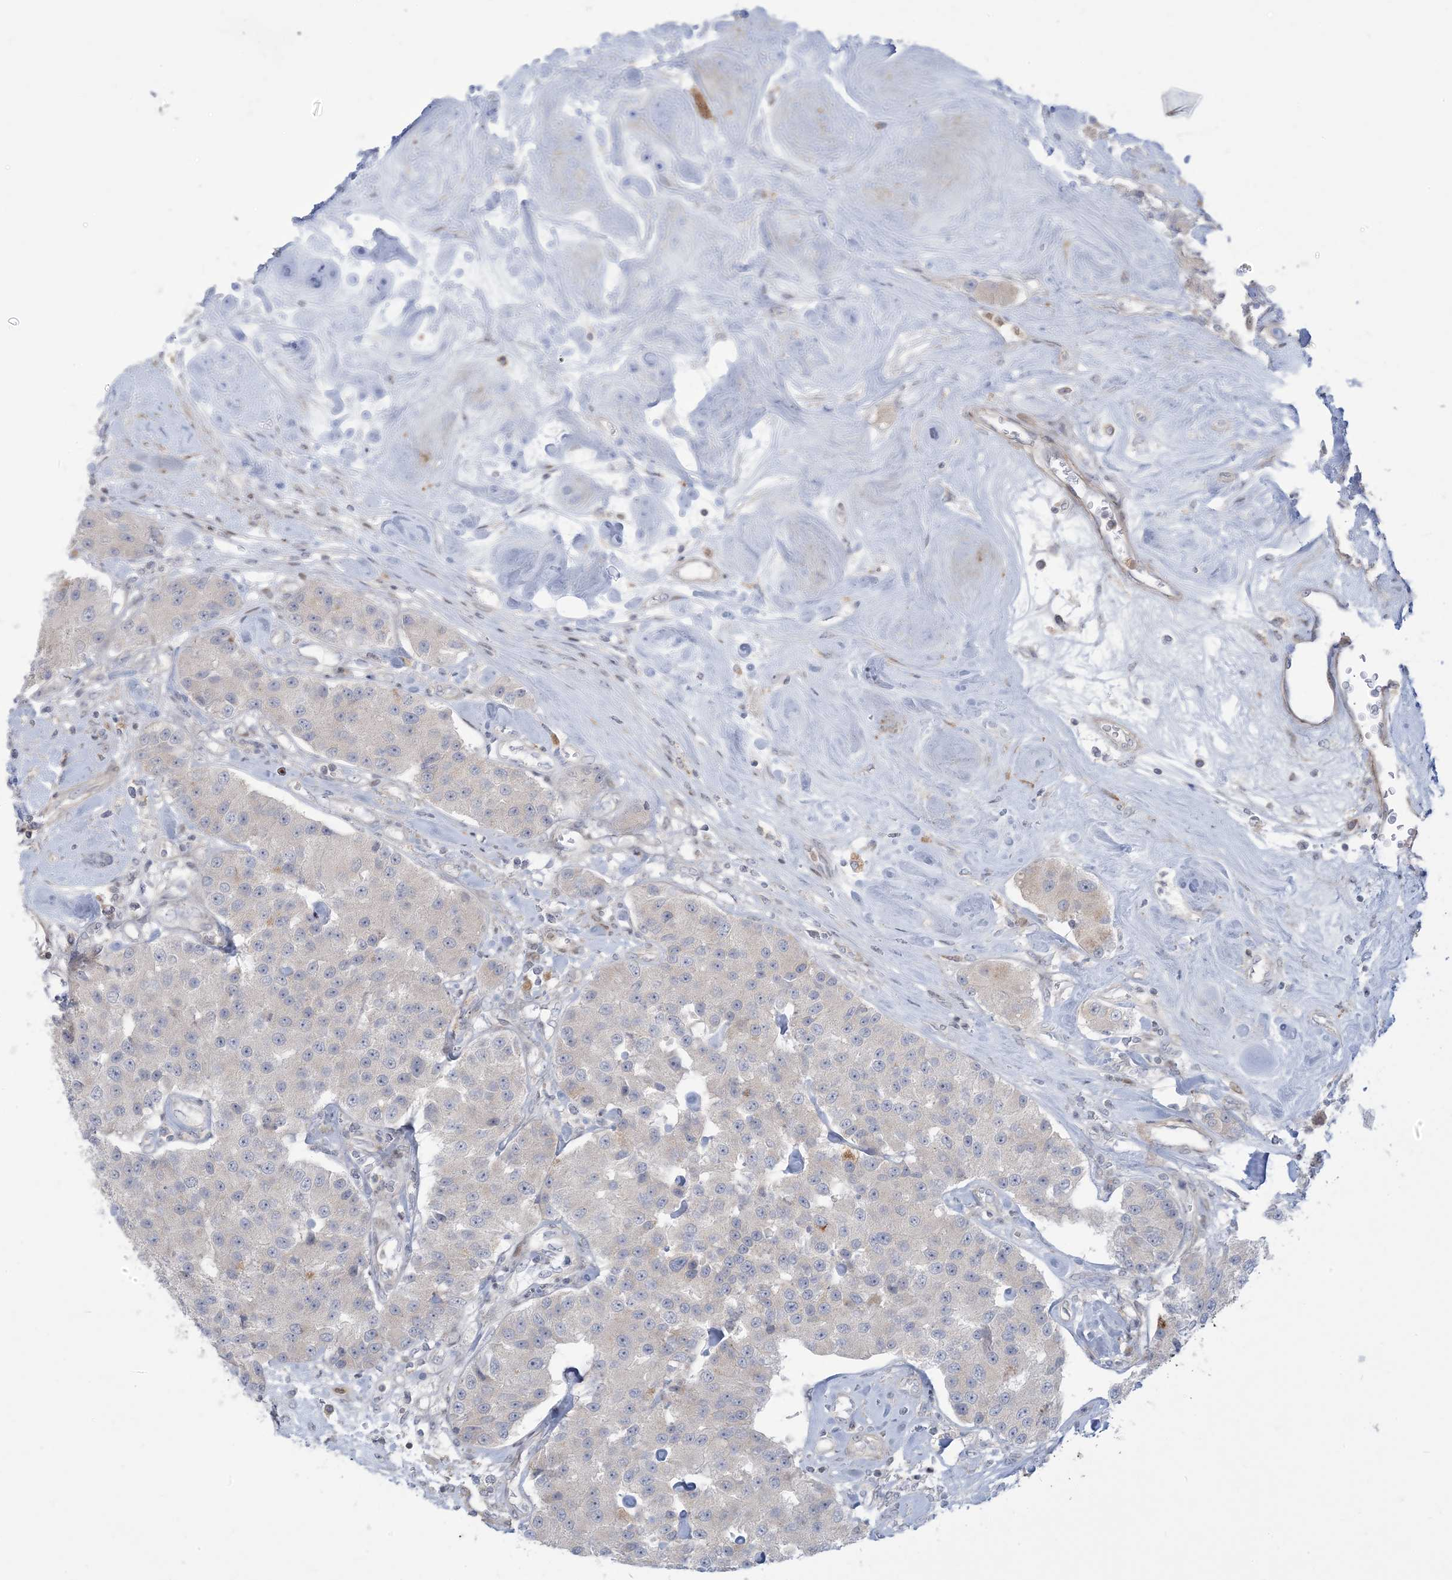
{"staining": {"intensity": "negative", "quantity": "none", "location": "none"}, "tissue": "carcinoid", "cell_type": "Tumor cells", "image_type": "cancer", "snomed": [{"axis": "morphology", "description": "Carcinoid, malignant, NOS"}, {"axis": "topography", "description": "Pancreas"}], "caption": "IHC image of human carcinoid stained for a protein (brown), which demonstrates no positivity in tumor cells.", "gene": "AFTPH", "patient": {"sex": "male", "age": 41}}